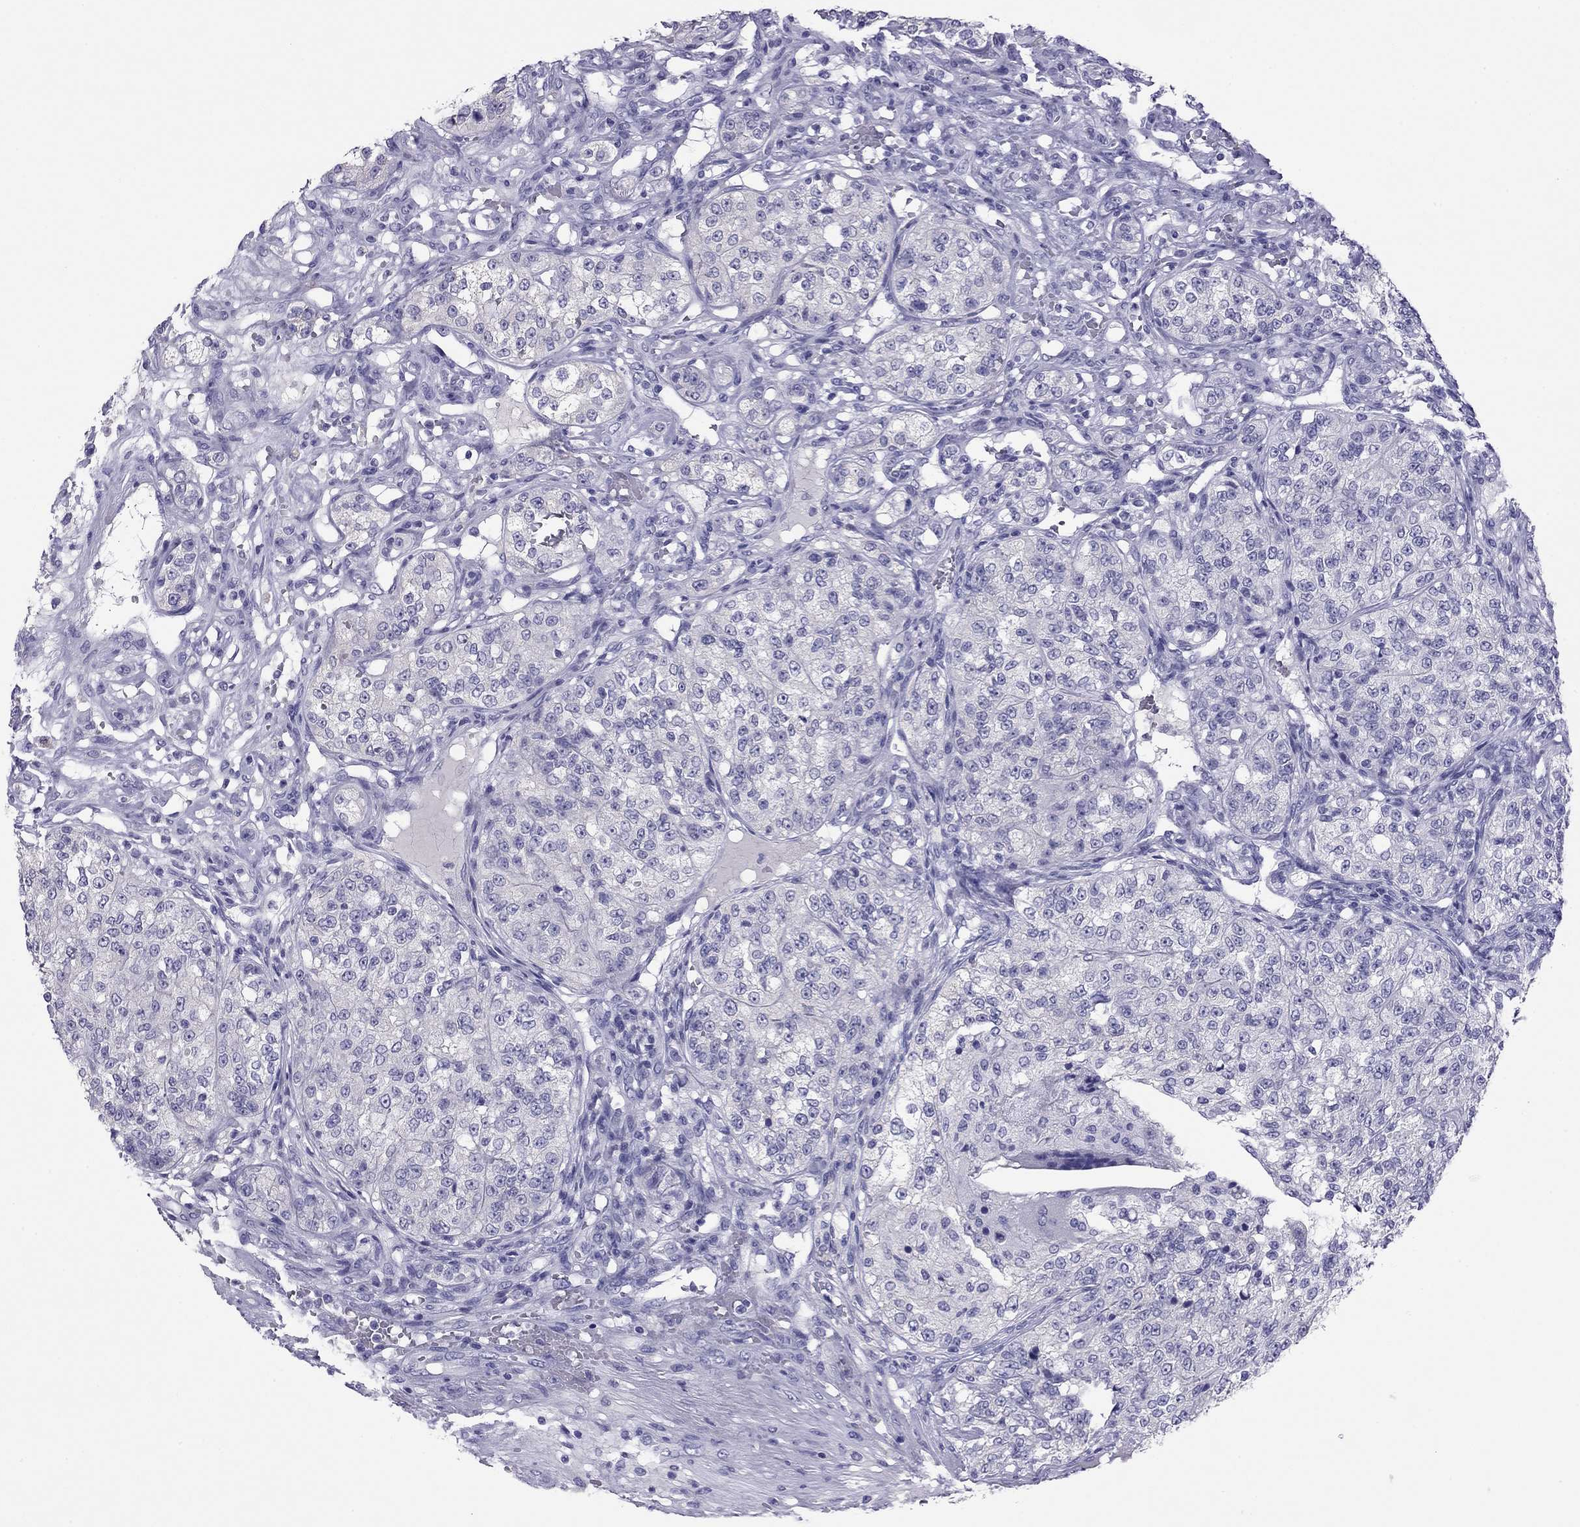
{"staining": {"intensity": "negative", "quantity": "none", "location": "none"}, "tissue": "renal cancer", "cell_type": "Tumor cells", "image_type": "cancer", "snomed": [{"axis": "morphology", "description": "Adenocarcinoma, NOS"}, {"axis": "topography", "description": "Kidney"}], "caption": "Adenocarcinoma (renal) stained for a protein using immunohistochemistry (IHC) exhibits no staining tumor cells.", "gene": "ODF4", "patient": {"sex": "female", "age": 63}}